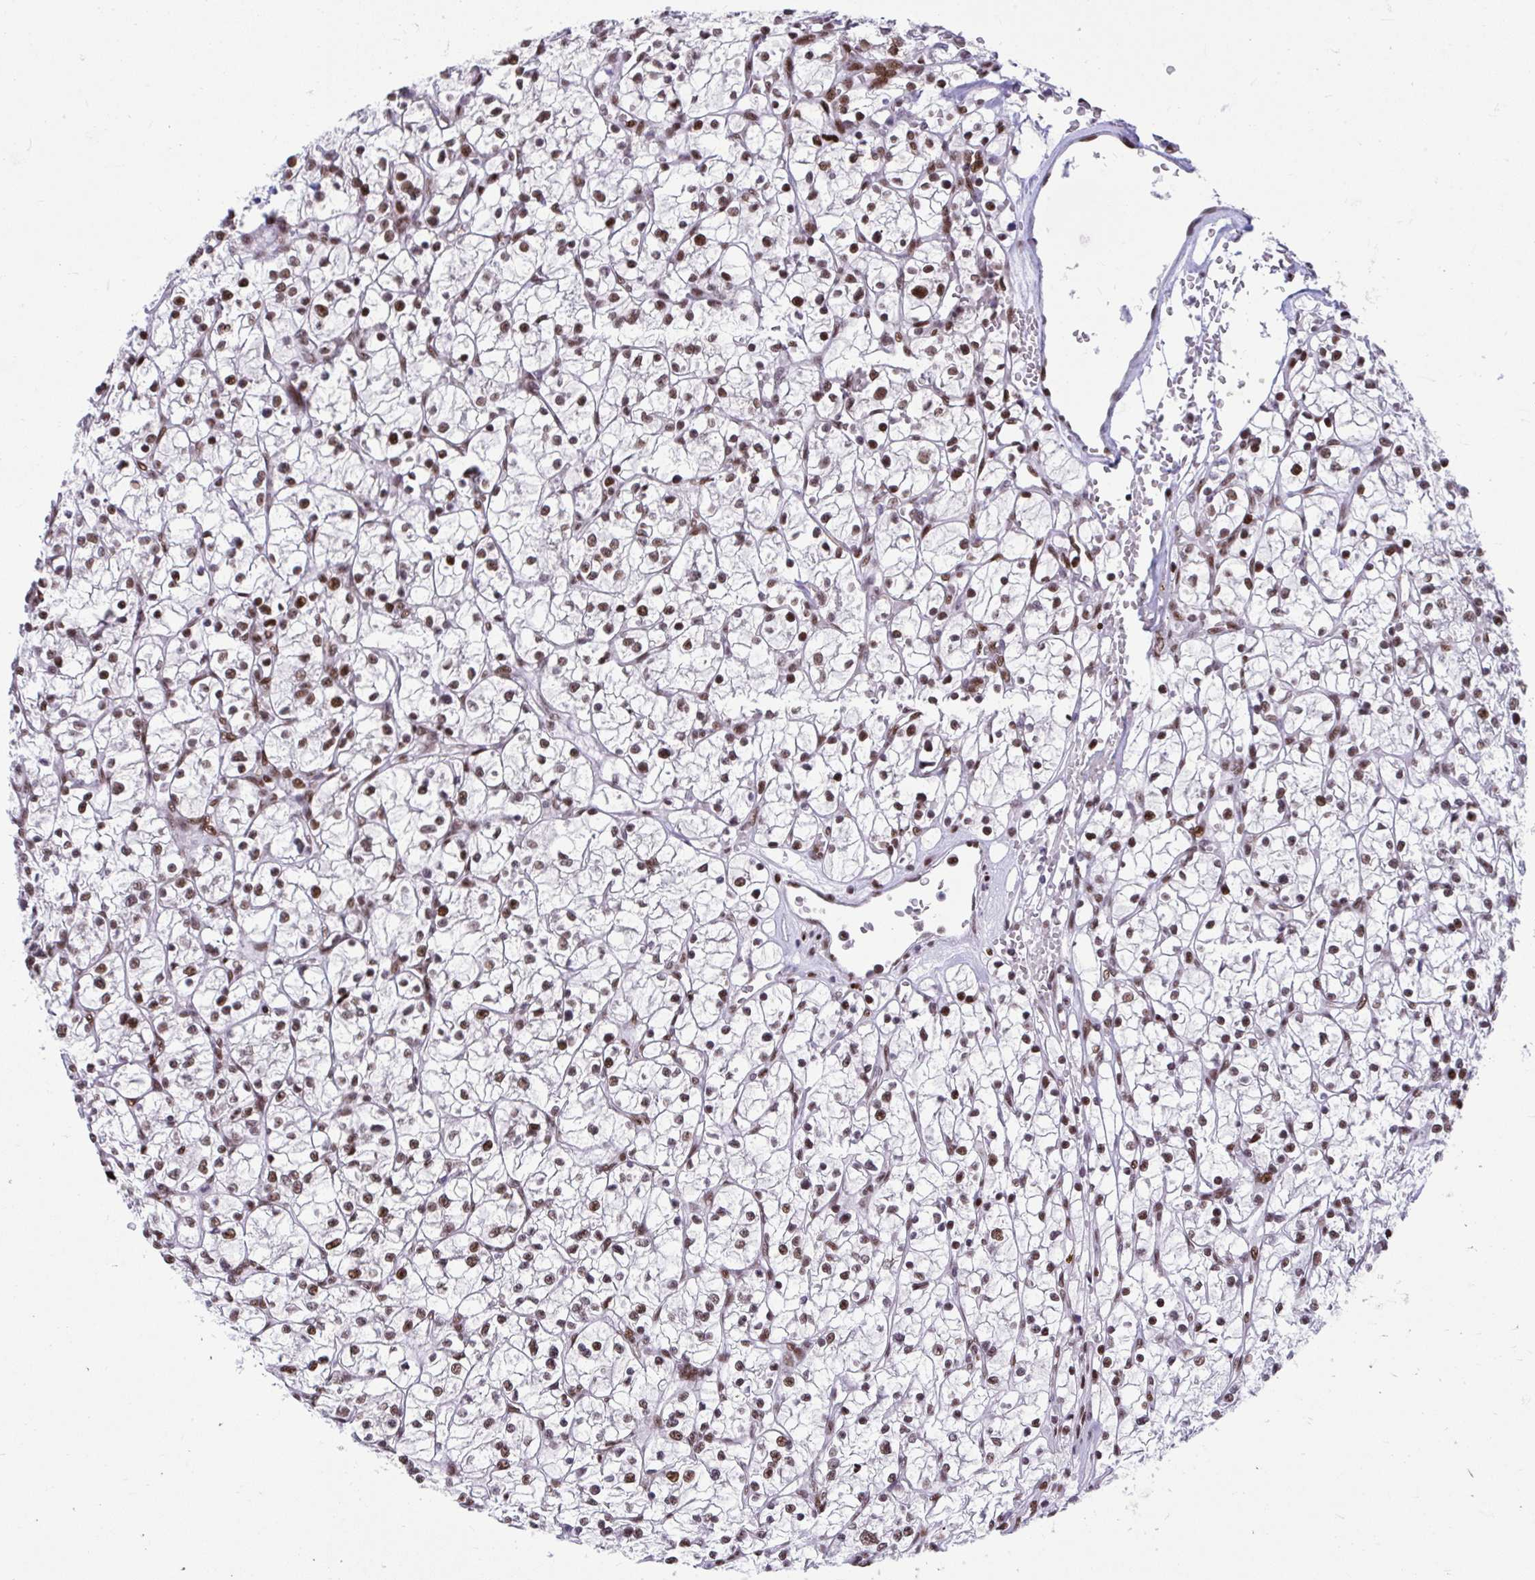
{"staining": {"intensity": "moderate", "quantity": ">75%", "location": "nuclear"}, "tissue": "renal cancer", "cell_type": "Tumor cells", "image_type": "cancer", "snomed": [{"axis": "morphology", "description": "Adenocarcinoma, NOS"}, {"axis": "topography", "description": "Kidney"}], "caption": "A histopathology image showing moderate nuclear expression in about >75% of tumor cells in adenocarcinoma (renal), as visualized by brown immunohistochemical staining.", "gene": "SLC35C2", "patient": {"sex": "female", "age": 64}}